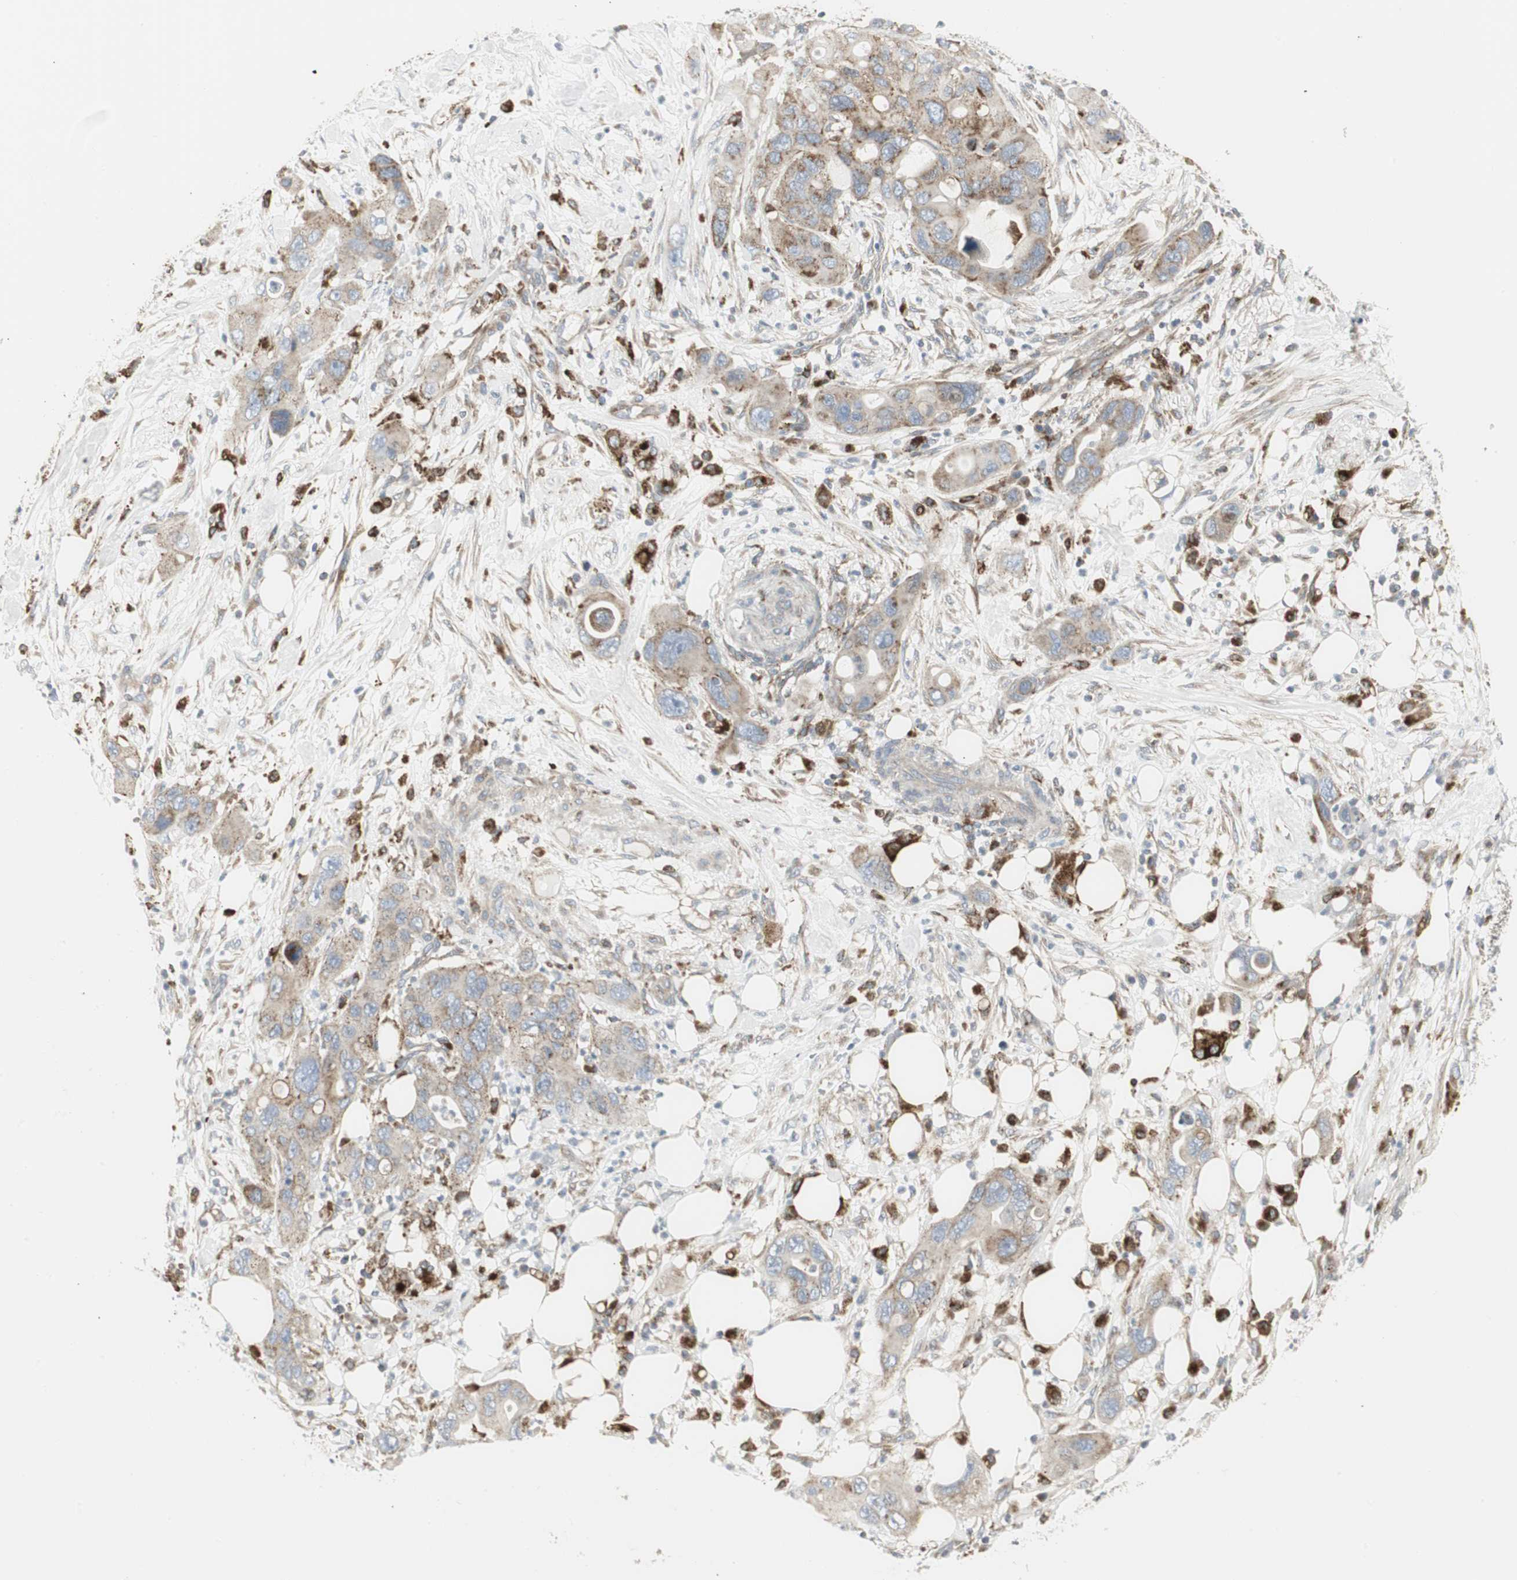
{"staining": {"intensity": "moderate", "quantity": "25%-75%", "location": "cytoplasmic/membranous"}, "tissue": "pancreatic cancer", "cell_type": "Tumor cells", "image_type": "cancer", "snomed": [{"axis": "morphology", "description": "Adenocarcinoma, NOS"}, {"axis": "topography", "description": "Pancreas"}], "caption": "Protein staining of pancreatic cancer (adenocarcinoma) tissue displays moderate cytoplasmic/membranous positivity in approximately 25%-75% of tumor cells.", "gene": "ATP6V1B2", "patient": {"sex": "female", "age": 71}}